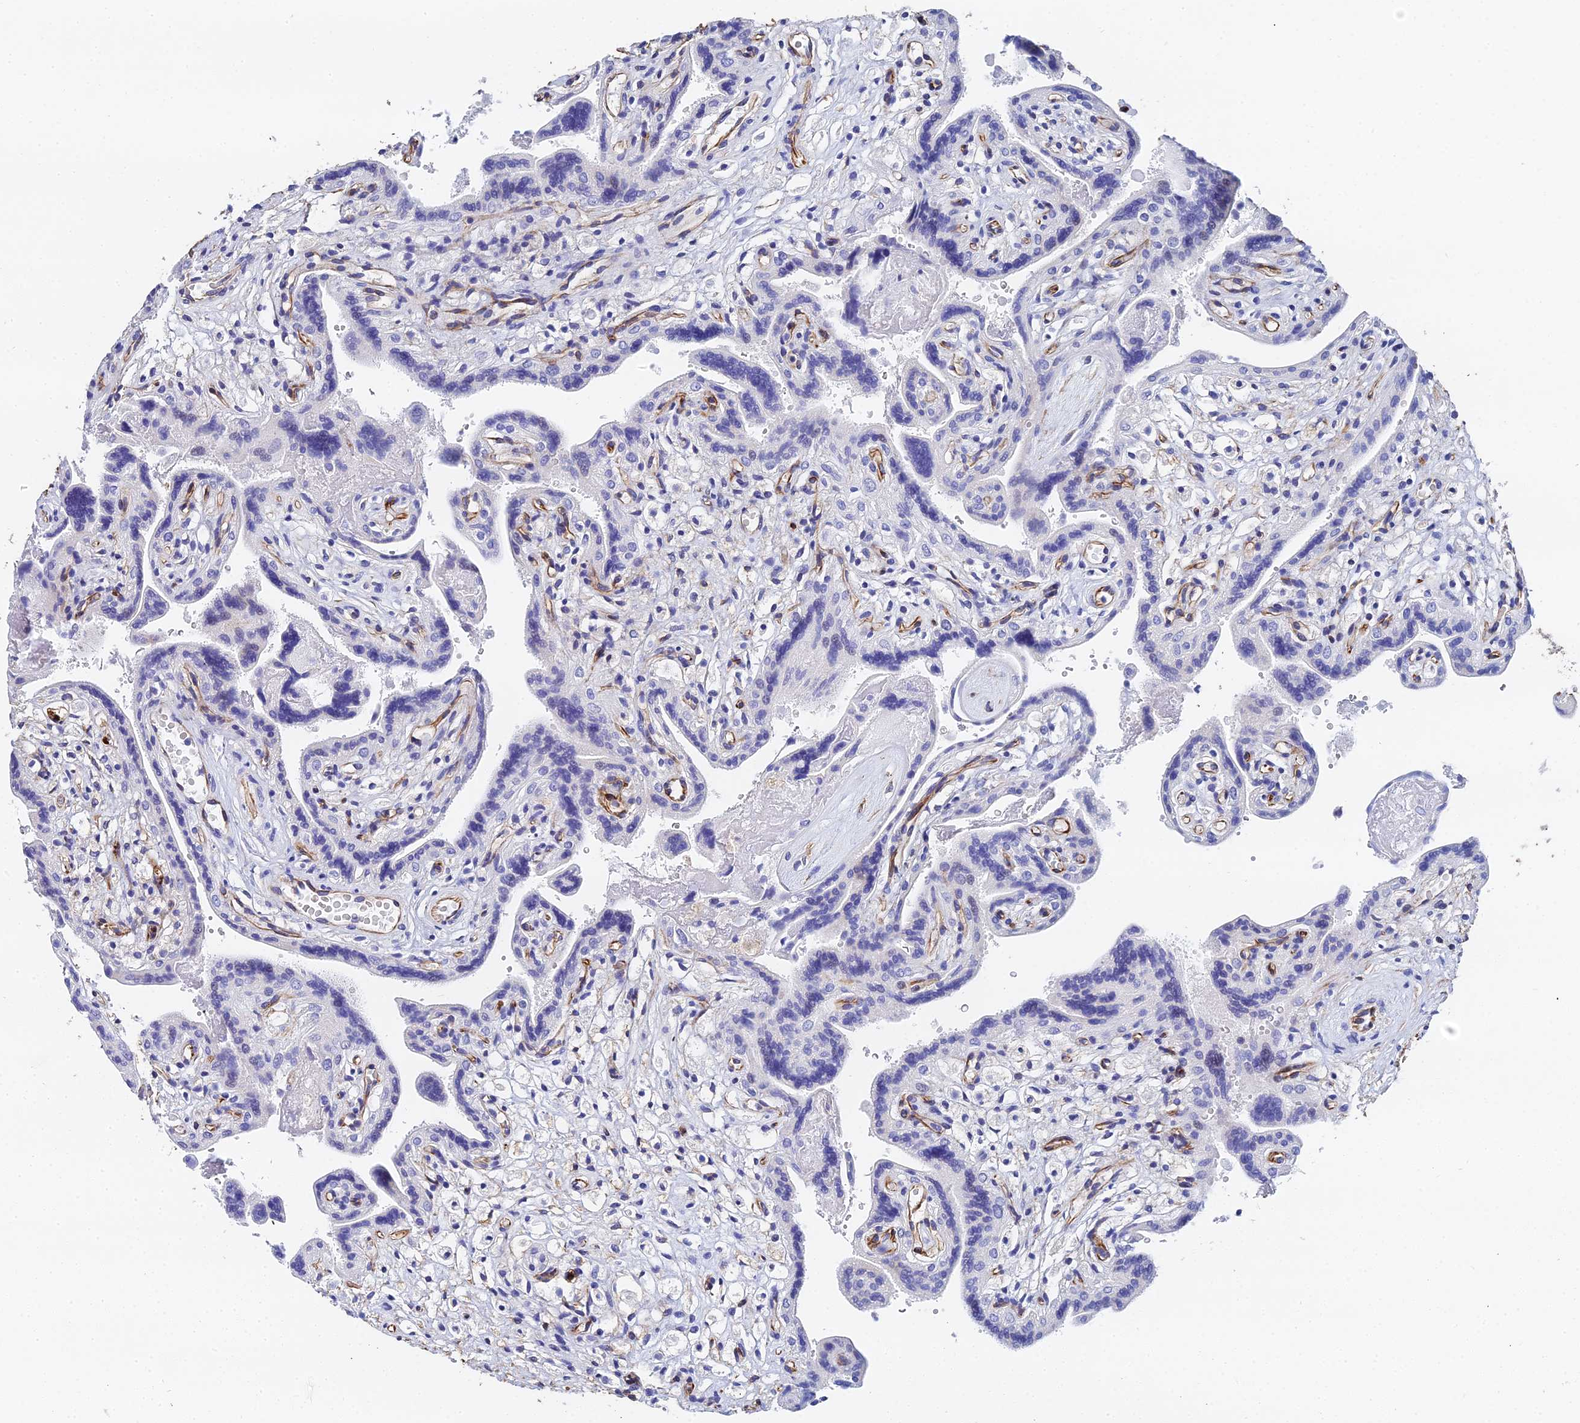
{"staining": {"intensity": "negative", "quantity": "none", "location": "none"}, "tissue": "placenta", "cell_type": "Trophoblastic cells", "image_type": "normal", "snomed": [{"axis": "morphology", "description": "Normal tissue, NOS"}, {"axis": "topography", "description": "Placenta"}], "caption": "Immunohistochemistry (IHC) of benign human placenta displays no staining in trophoblastic cells.", "gene": "ENSG00000268674", "patient": {"sex": "female", "age": 37}}